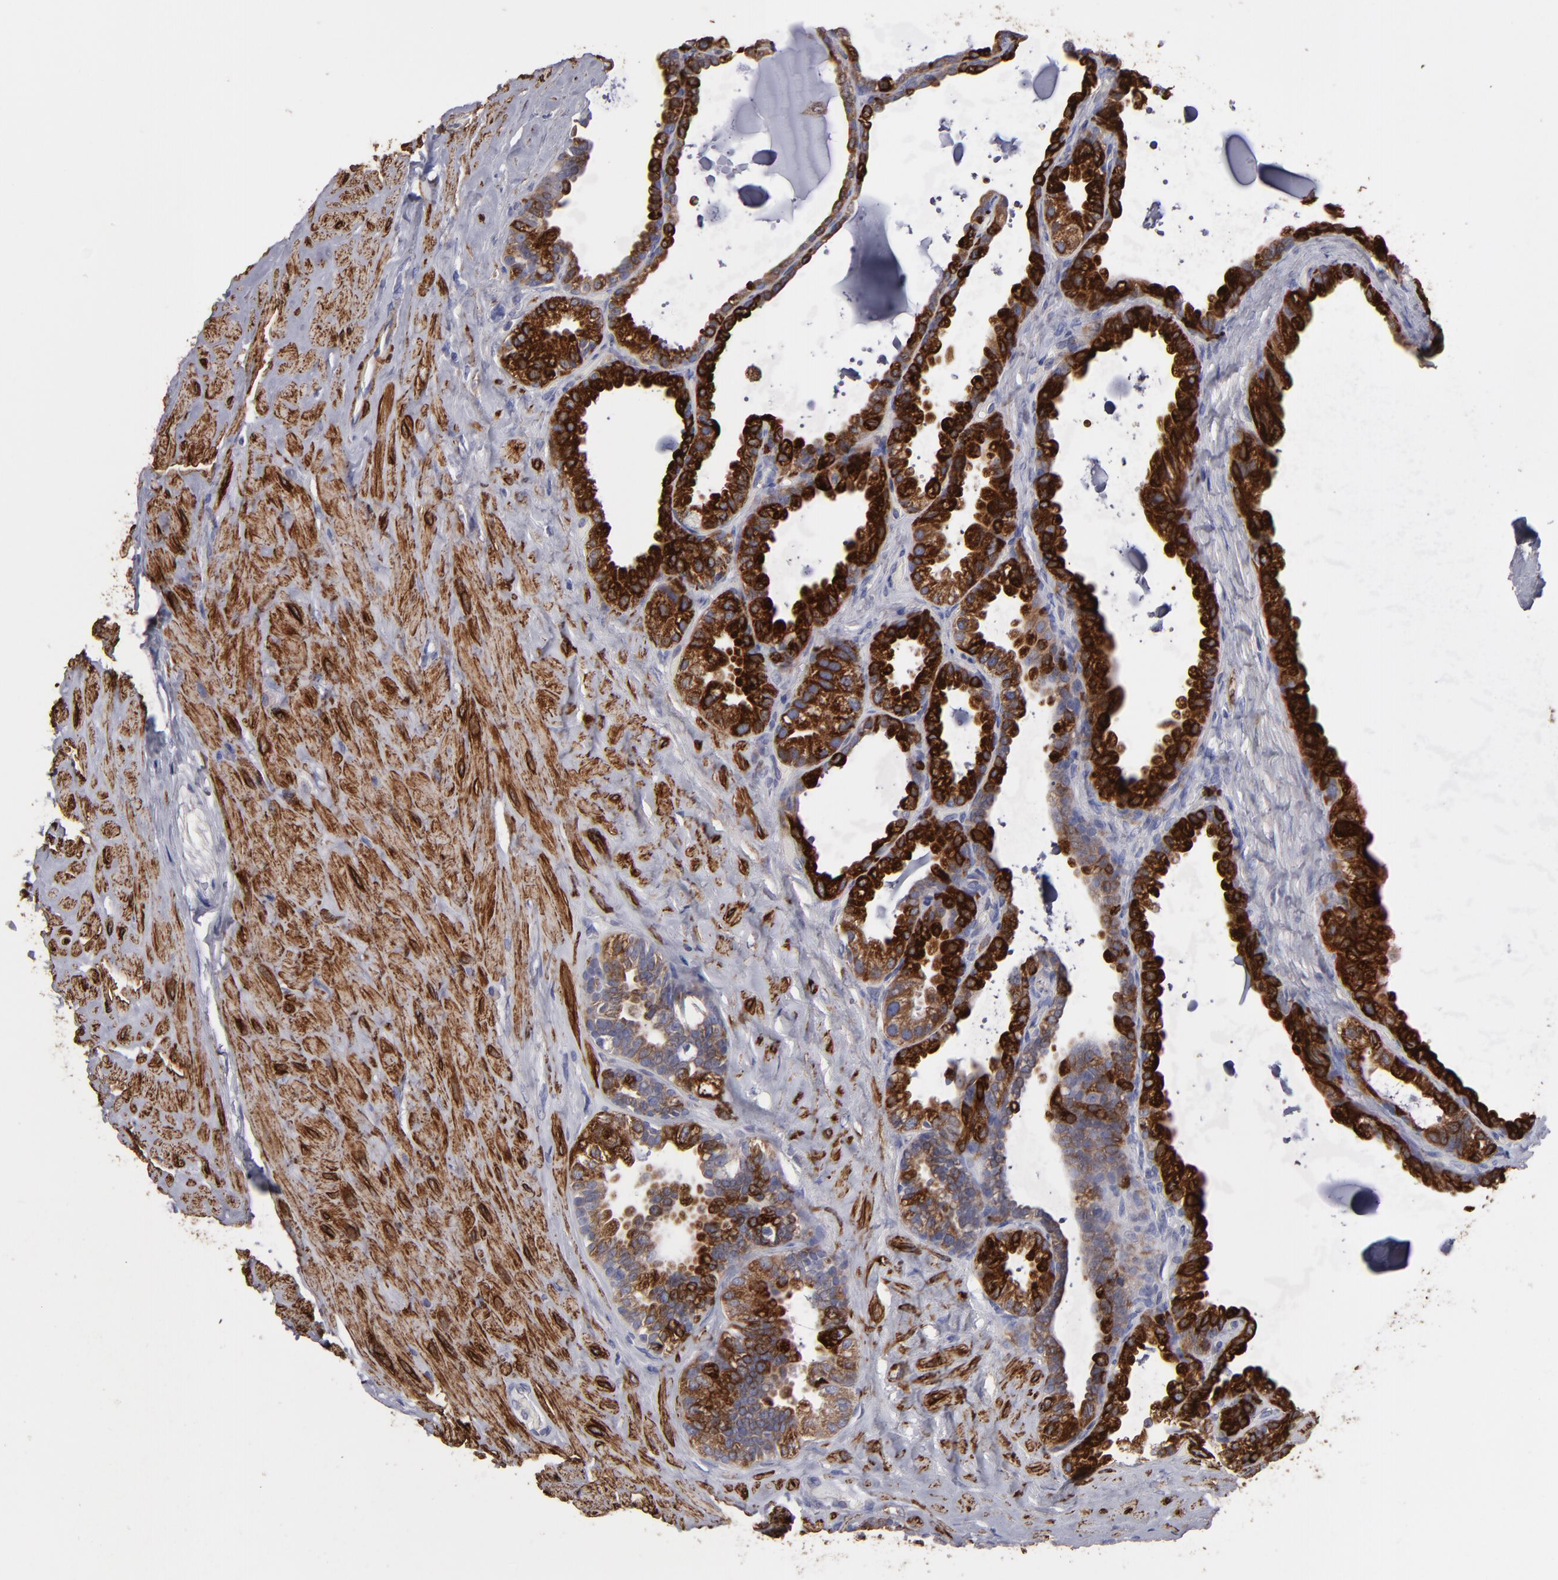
{"staining": {"intensity": "strong", "quantity": ">75%", "location": "cytoplasmic/membranous"}, "tissue": "seminal vesicle", "cell_type": "Glandular cells", "image_type": "normal", "snomed": [{"axis": "morphology", "description": "Normal tissue, NOS"}, {"axis": "morphology", "description": "Inflammation, NOS"}, {"axis": "topography", "description": "Urinary bladder"}, {"axis": "topography", "description": "Prostate"}, {"axis": "topography", "description": "Seminal veicle"}], "caption": "Immunohistochemical staining of benign seminal vesicle reveals strong cytoplasmic/membranous protein positivity in about >75% of glandular cells.", "gene": "SLMAP", "patient": {"sex": "male", "age": 82}}